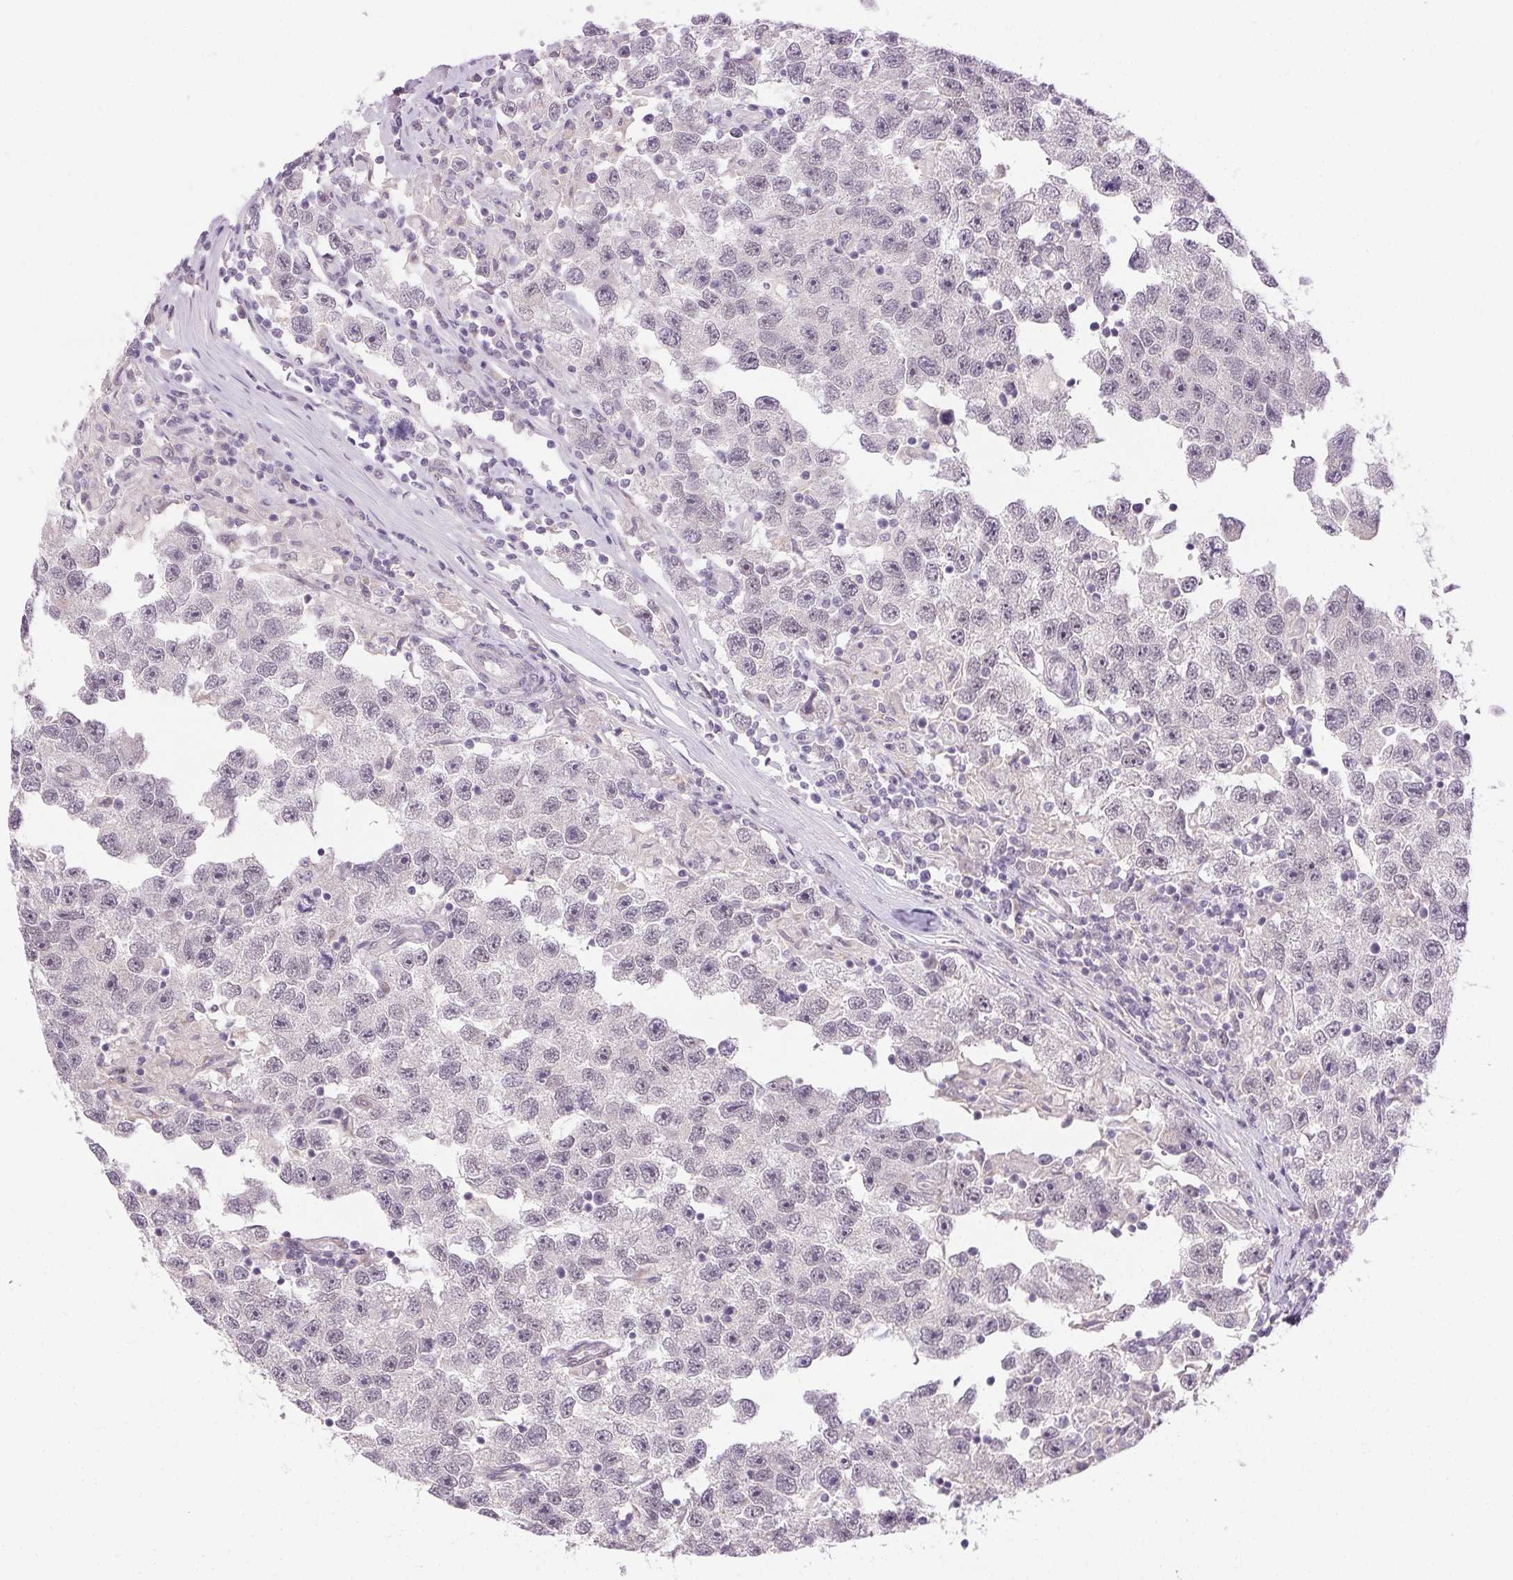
{"staining": {"intensity": "negative", "quantity": "none", "location": "none"}, "tissue": "testis cancer", "cell_type": "Tumor cells", "image_type": "cancer", "snomed": [{"axis": "morphology", "description": "Seminoma, NOS"}, {"axis": "topography", "description": "Testis"}], "caption": "Tumor cells show no significant staining in testis cancer.", "gene": "FAM168A", "patient": {"sex": "male", "age": 26}}